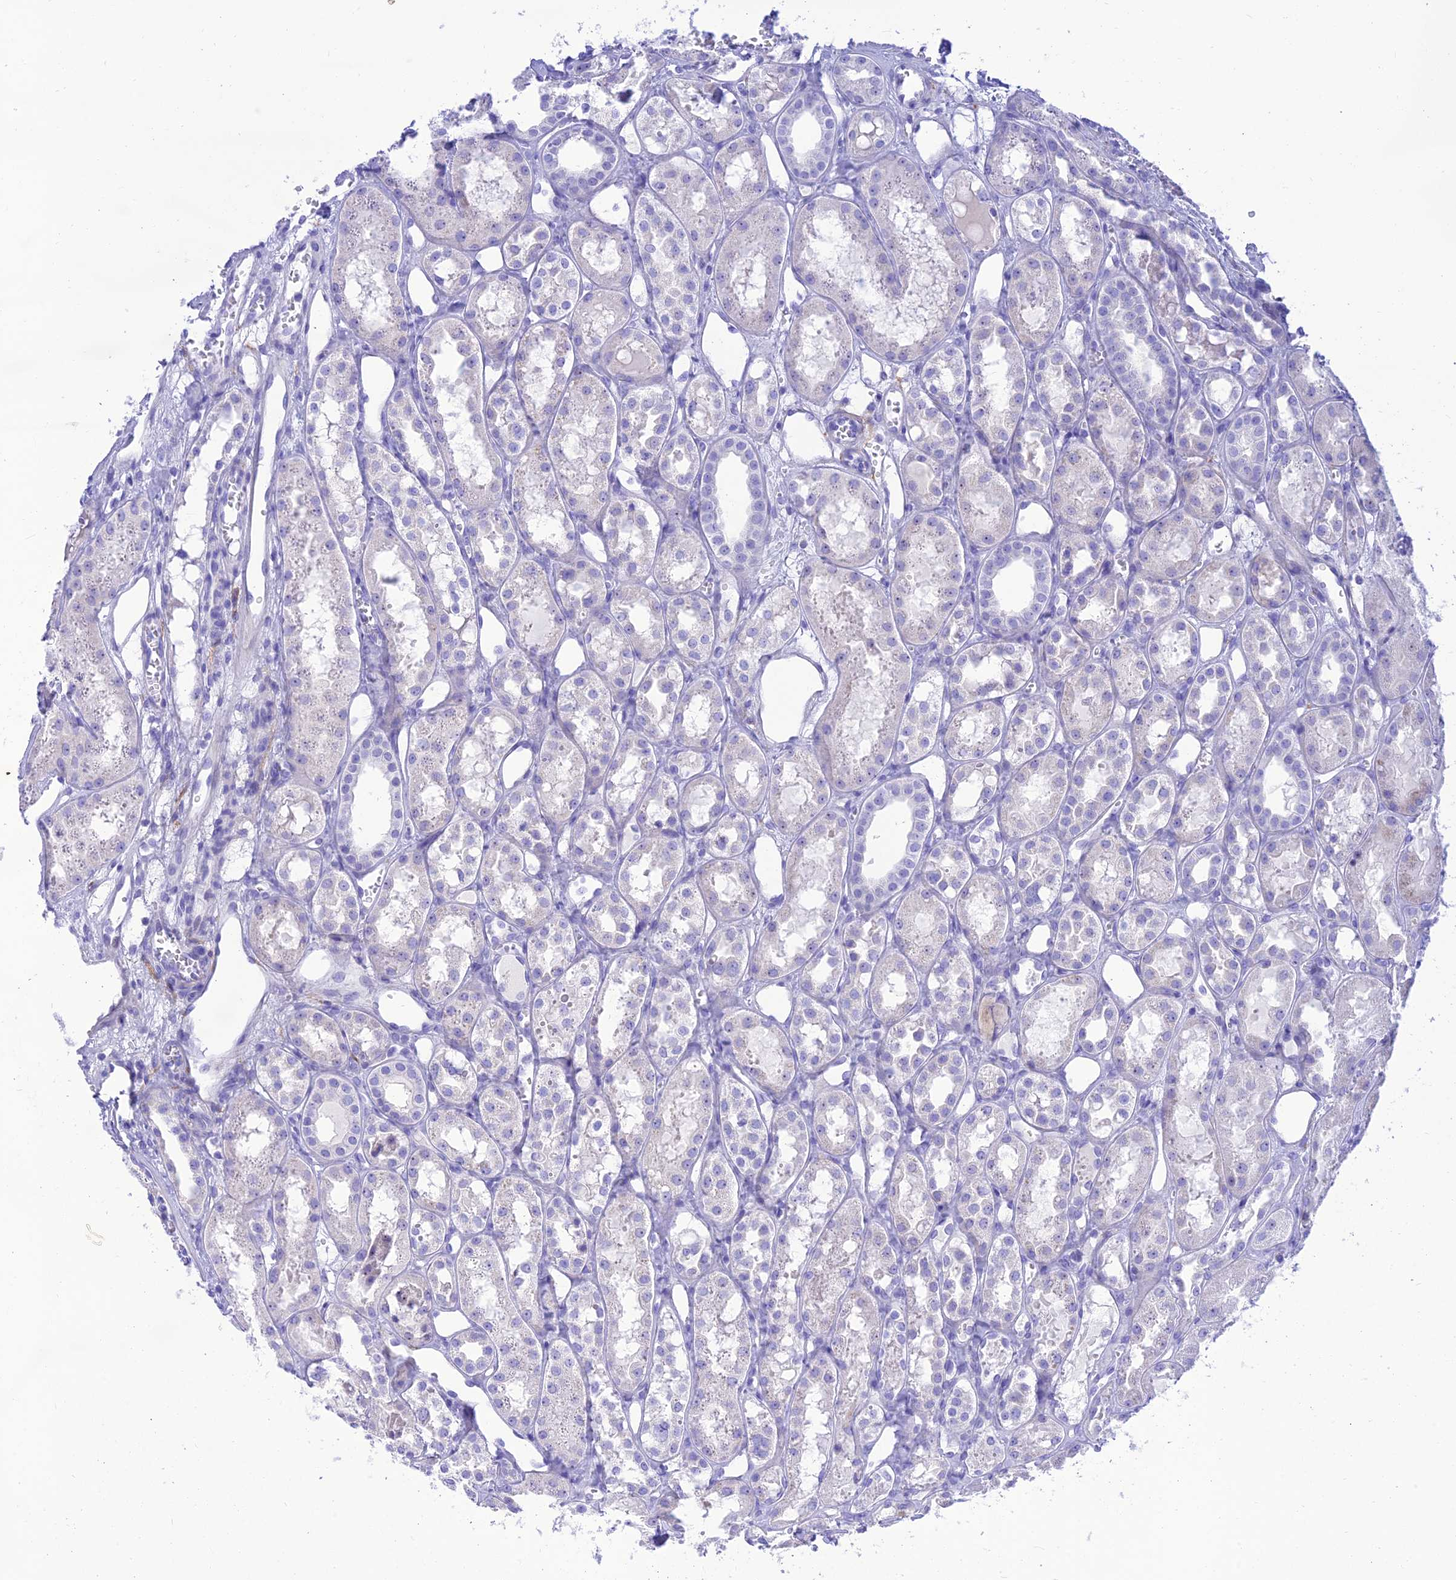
{"staining": {"intensity": "negative", "quantity": "none", "location": "none"}, "tissue": "kidney", "cell_type": "Cells in glomeruli", "image_type": "normal", "snomed": [{"axis": "morphology", "description": "Normal tissue, NOS"}, {"axis": "topography", "description": "Kidney"}], "caption": "This is an IHC histopathology image of normal kidney. There is no expression in cells in glomeruli.", "gene": "PRNP", "patient": {"sex": "male", "age": 16}}